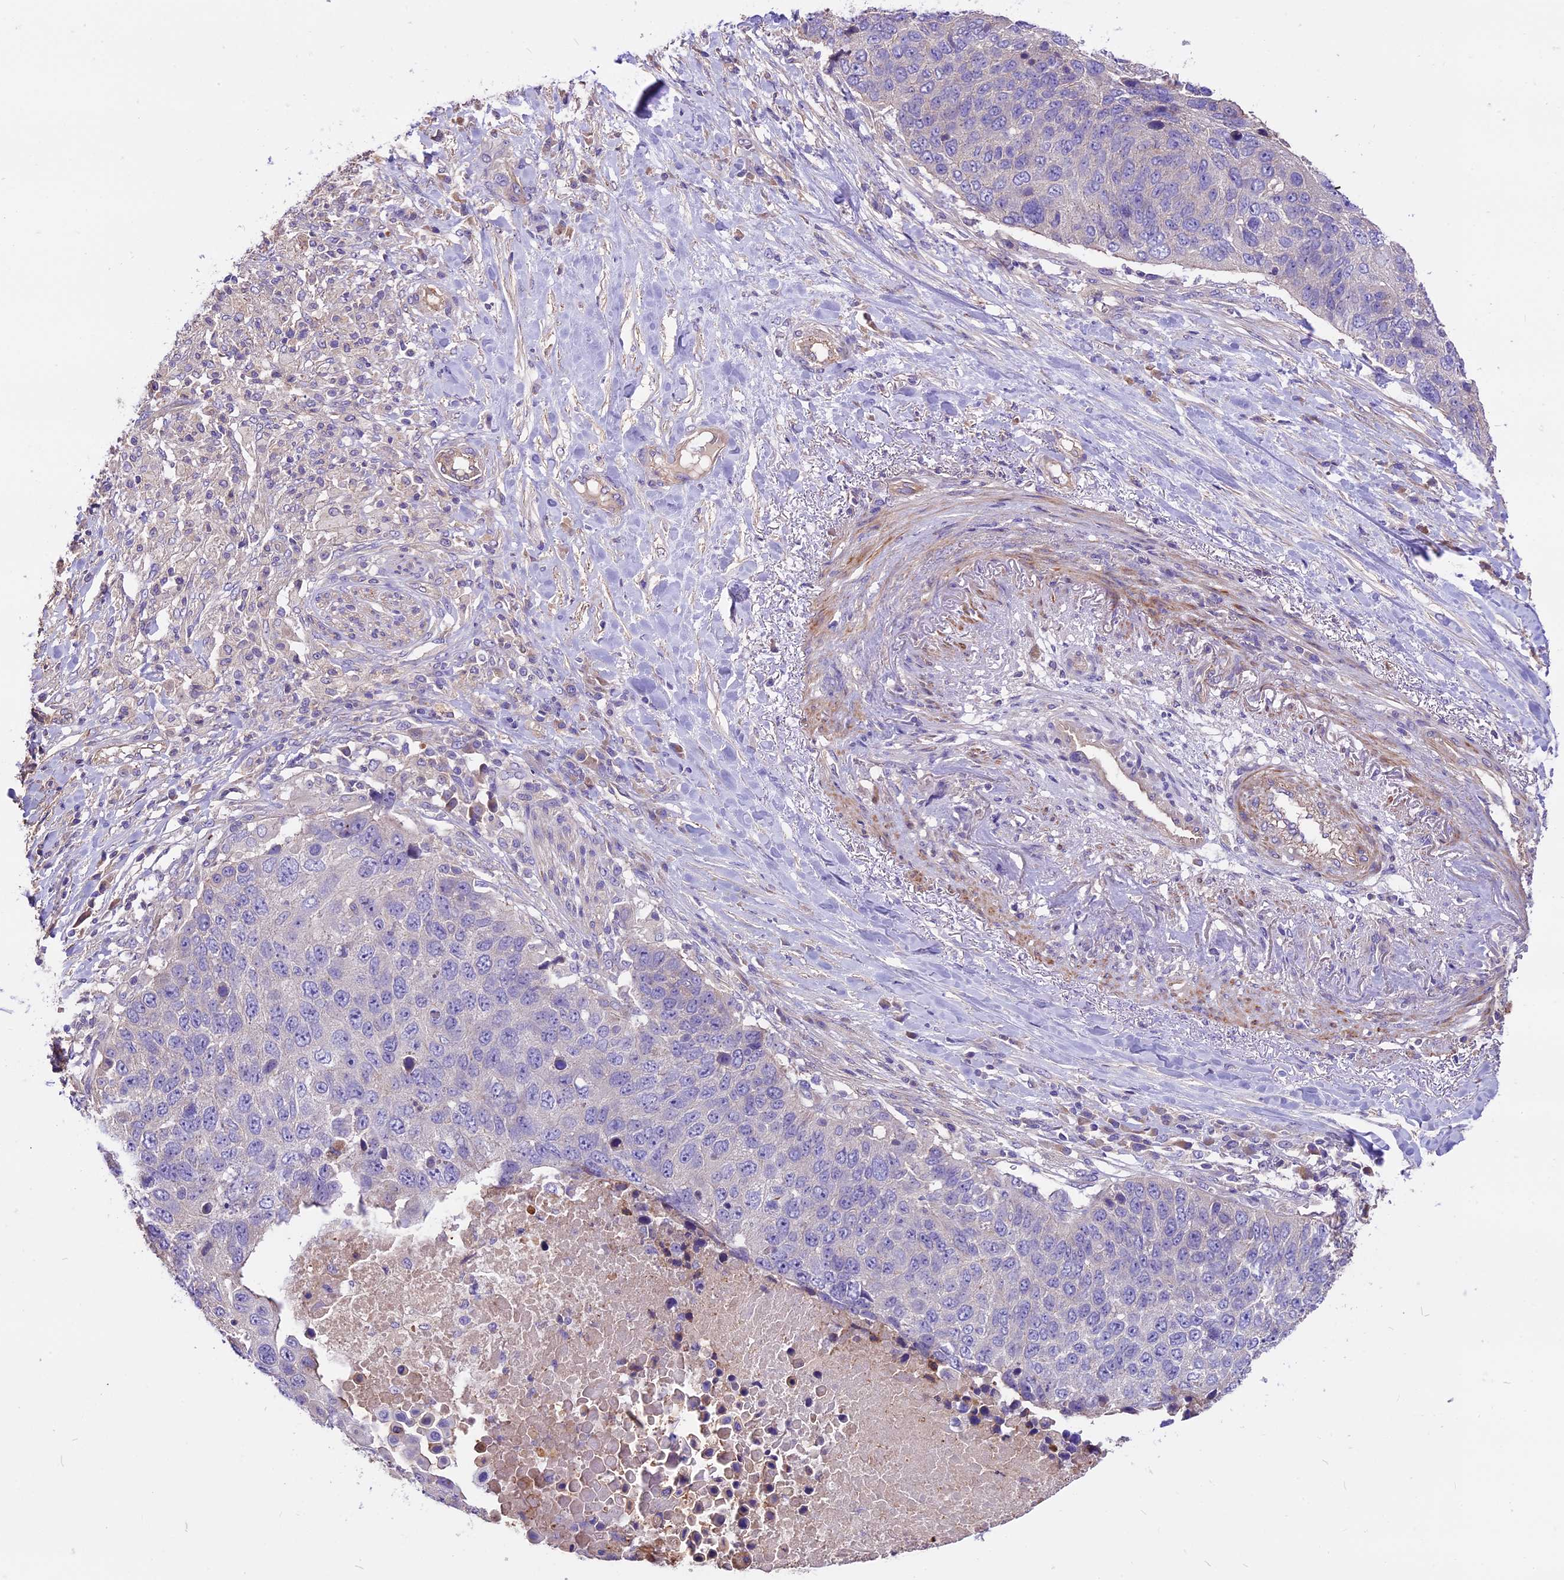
{"staining": {"intensity": "negative", "quantity": "none", "location": "none"}, "tissue": "lung cancer", "cell_type": "Tumor cells", "image_type": "cancer", "snomed": [{"axis": "morphology", "description": "Normal tissue, NOS"}, {"axis": "morphology", "description": "Squamous cell carcinoma, NOS"}, {"axis": "topography", "description": "Lymph node"}, {"axis": "topography", "description": "Lung"}], "caption": "Tumor cells are negative for protein expression in human lung cancer.", "gene": "ANO3", "patient": {"sex": "male", "age": 66}}